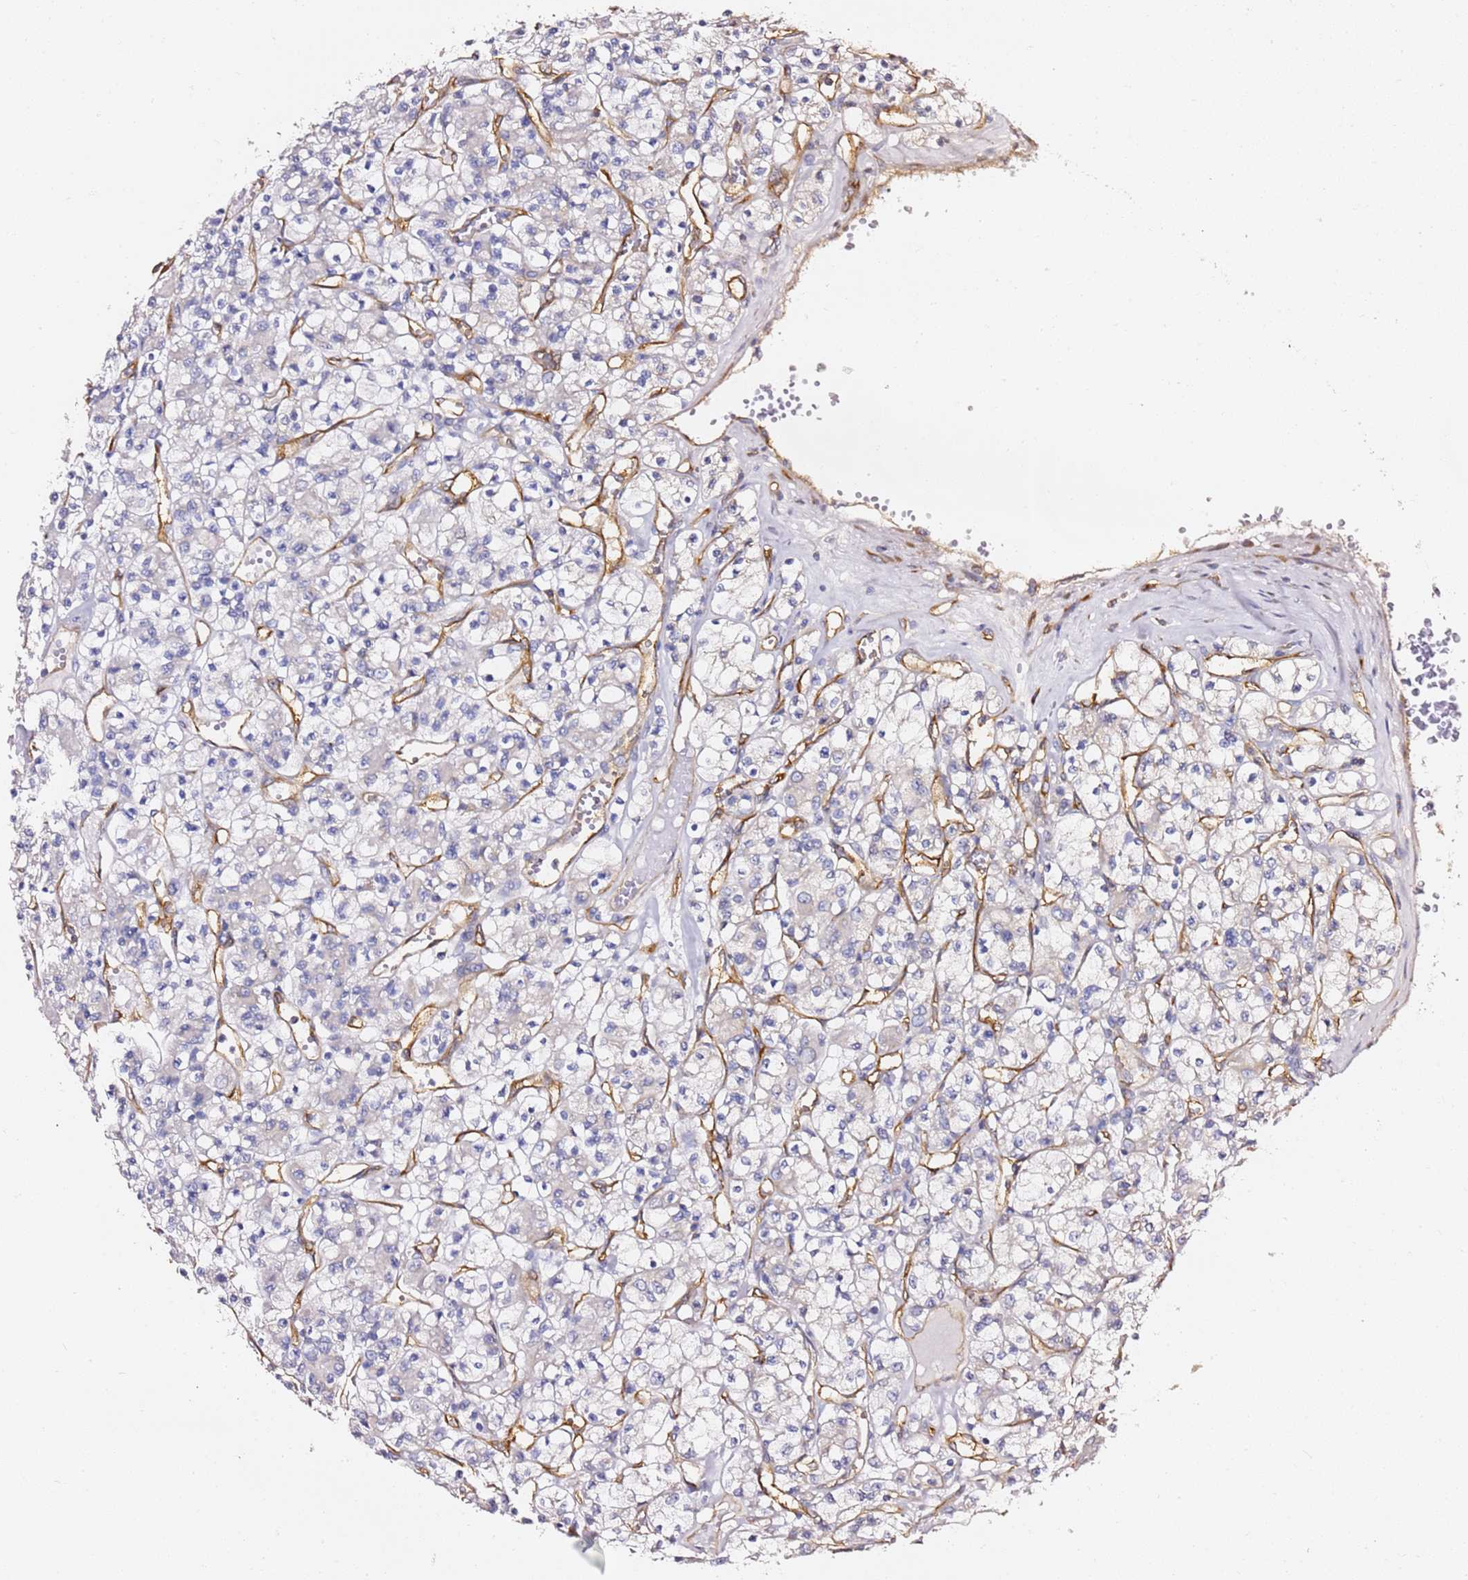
{"staining": {"intensity": "negative", "quantity": "none", "location": "none"}, "tissue": "renal cancer", "cell_type": "Tumor cells", "image_type": "cancer", "snomed": [{"axis": "morphology", "description": "Adenocarcinoma, NOS"}, {"axis": "topography", "description": "Kidney"}], "caption": "Immunohistochemistry photomicrograph of human renal adenocarcinoma stained for a protein (brown), which displays no positivity in tumor cells.", "gene": "KIF7", "patient": {"sex": "female", "age": 59}}